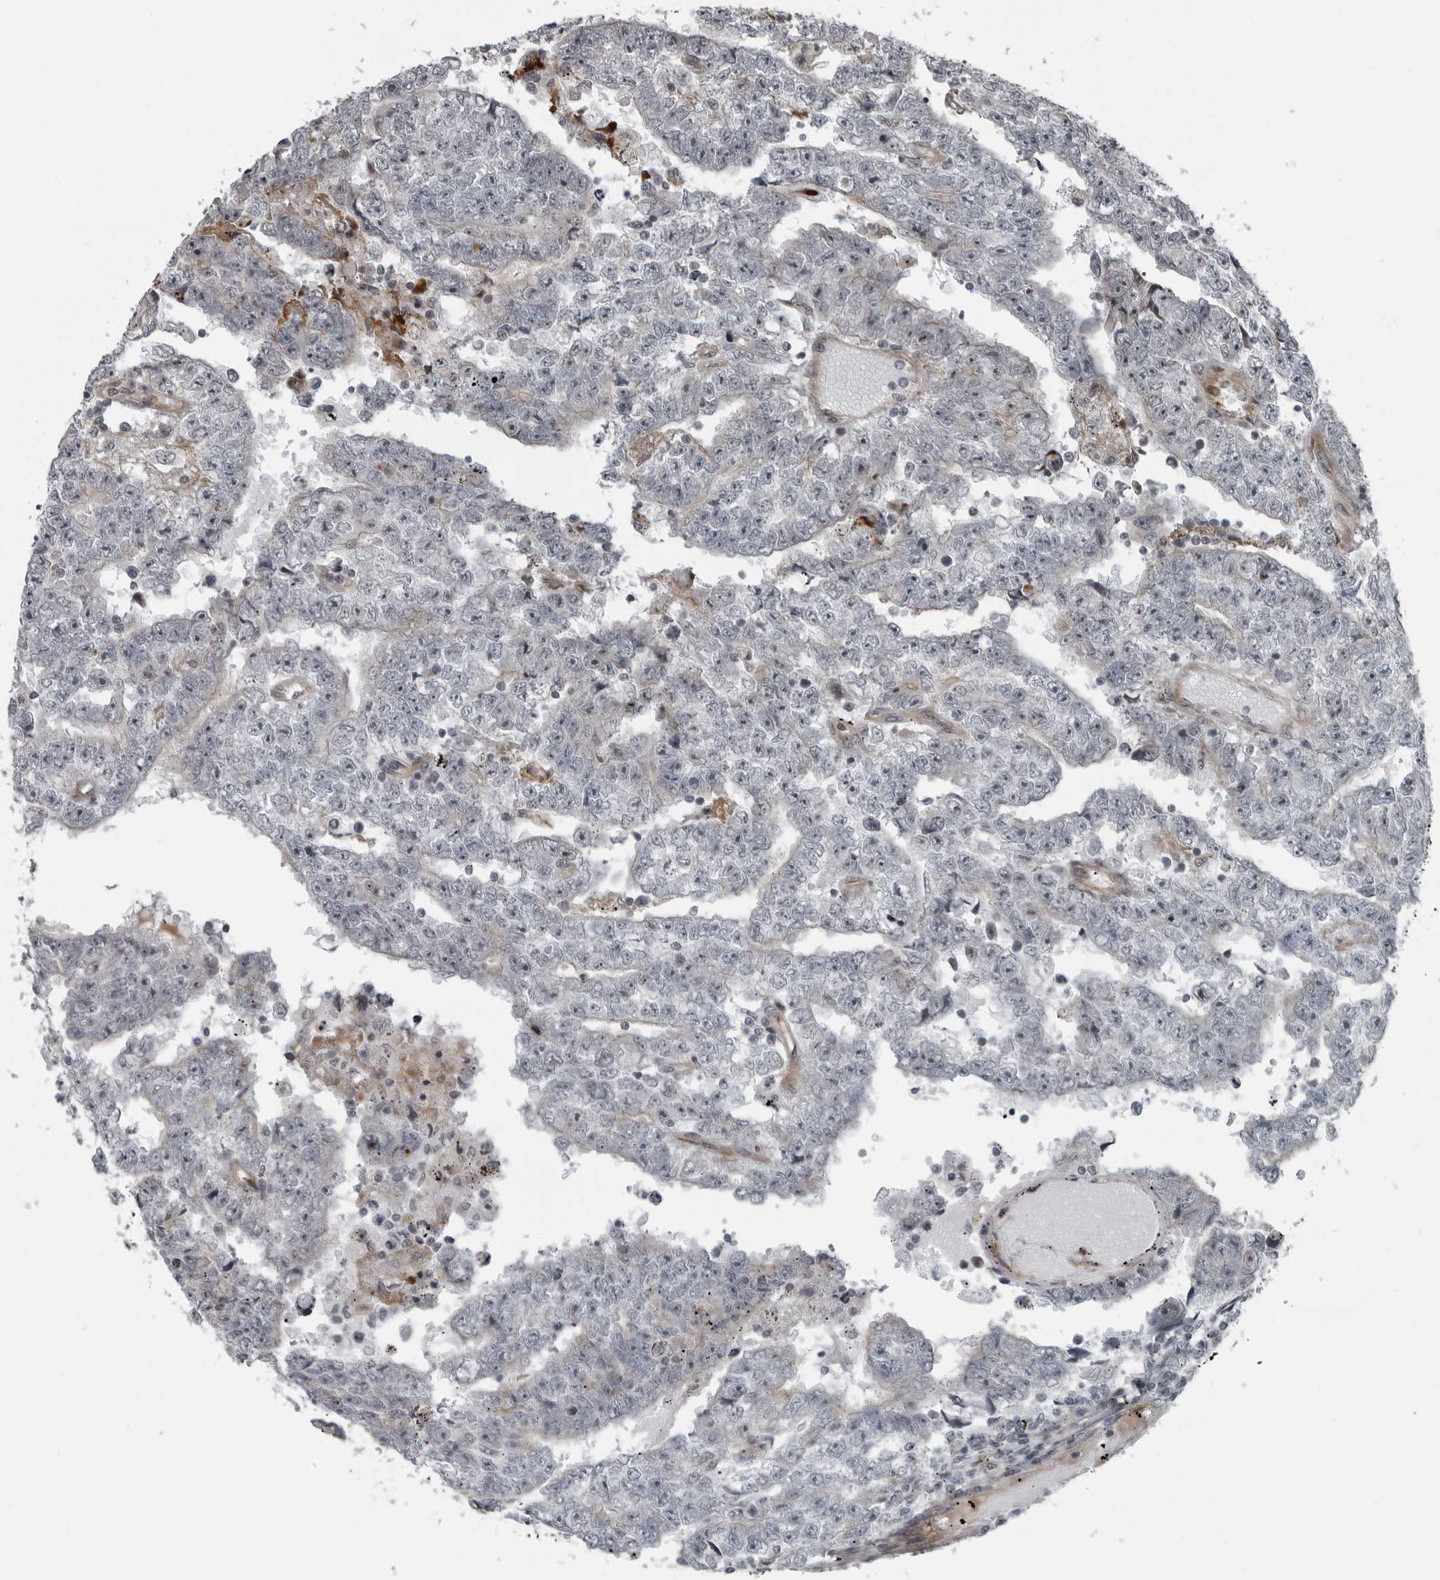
{"staining": {"intensity": "negative", "quantity": "none", "location": "none"}, "tissue": "testis cancer", "cell_type": "Tumor cells", "image_type": "cancer", "snomed": [{"axis": "morphology", "description": "Carcinoma, Embryonal, NOS"}, {"axis": "topography", "description": "Testis"}], "caption": "Immunohistochemistry (IHC) photomicrograph of human testis cancer stained for a protein (brown), which exhibits no staining in tumor cells.", "gene": "FAM102B", "patient": {"sex": "male", "age": 25}}